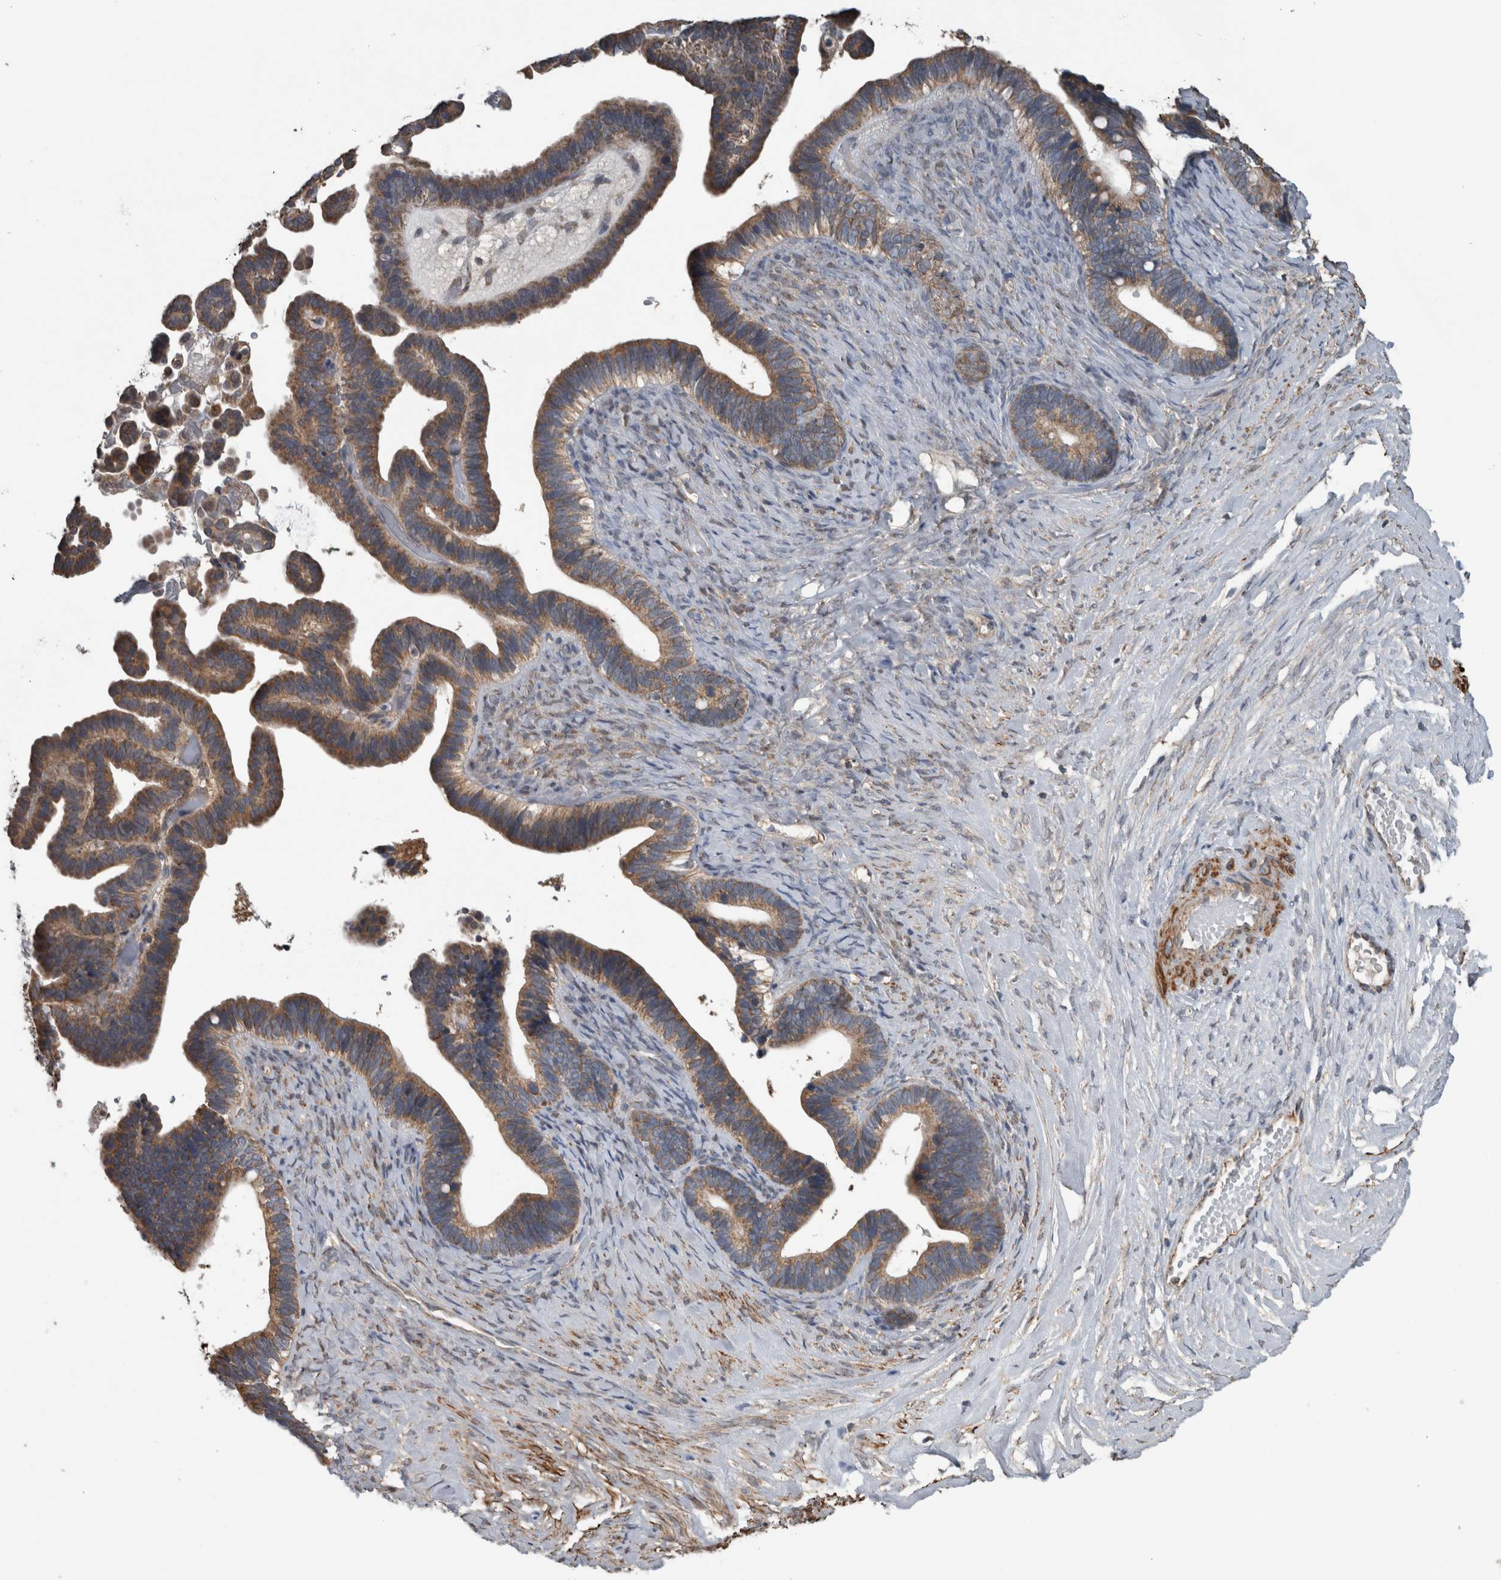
{"staining": {"intensity": "moderate", "quantity": ">75%", "location": "cytoplasmic/membranous"}, "tissue": "ovarian cancer", "cell_type": "Tumor cells", "image_type": "cancer", "snomed": [{"axis": "morphology", "description": "Cystadenocarcinoma, serous, NOS"}, {"axis": "topography", "description": "Ovary"}], "caption": "A photomicrograph showing moderate cytoplasmic/membranous positivity in about >75% of tumor cells in ovarian cancer, as visualized by brown immunohistochemical staining.", "gene": "ARMC1", "patient": {"sex": "female", "age": 56}}